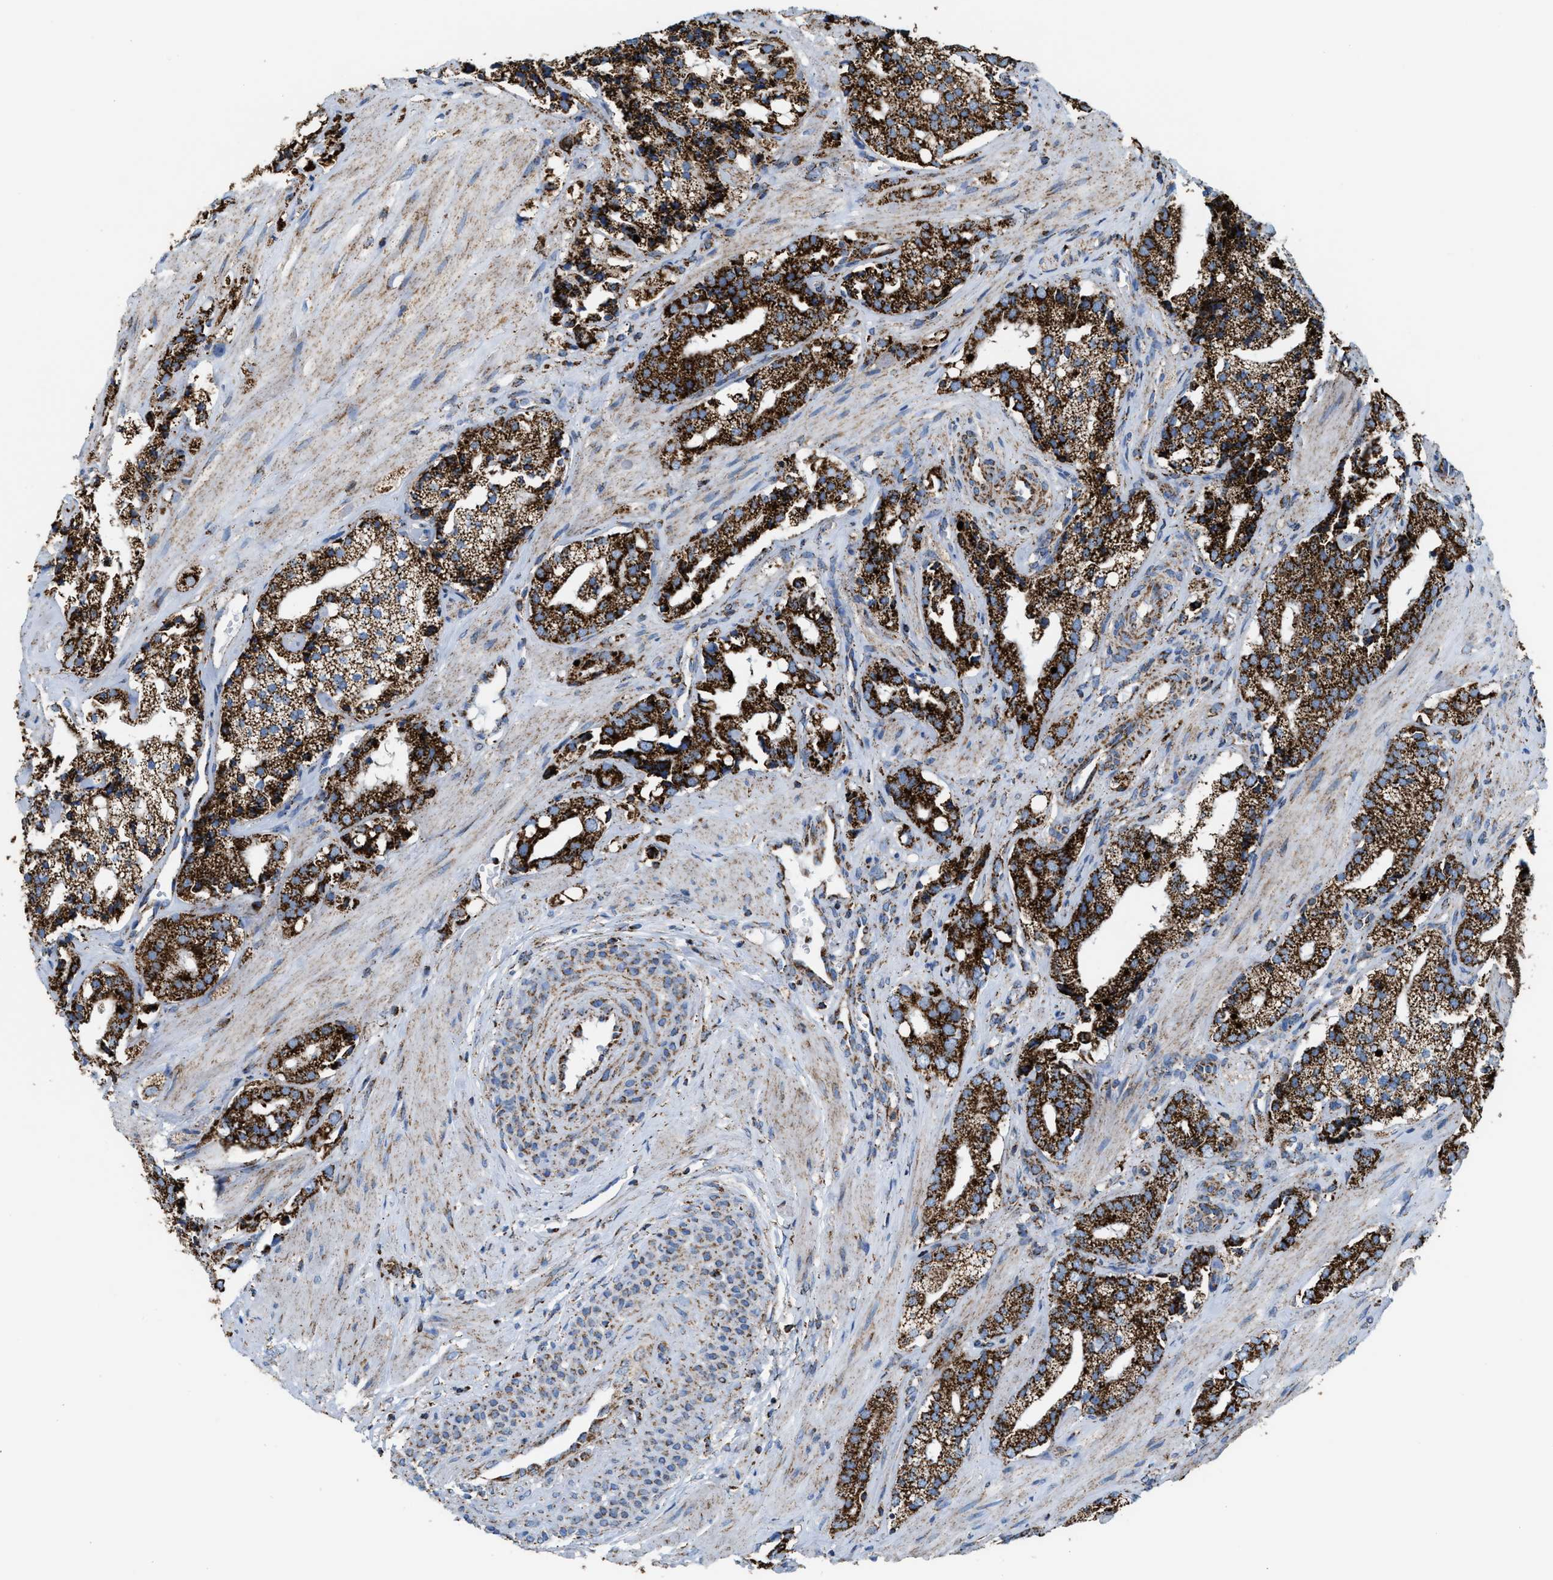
{"staining": {"intensity": "strong", "quantity": ">75%", "location": "cytoplasmic/membranous"}, "tissue": "prostate cancer", "cell_type": "Tumor cells", "image_type": "cancer", "snomed": [{"axis": "morphology", "description": "Adenocarcinoma, High grade"}, {"axis": "topography", "description": "Prostate"}], "caption": "Protein staining reveals strong cytoplasmic/membranous staining in about >75% of tumor cells in prostate cancer (adenocarcinoma (high-grade)).", "gene": "ECHS1", "patient": {"sex": "male", "age": 52}}